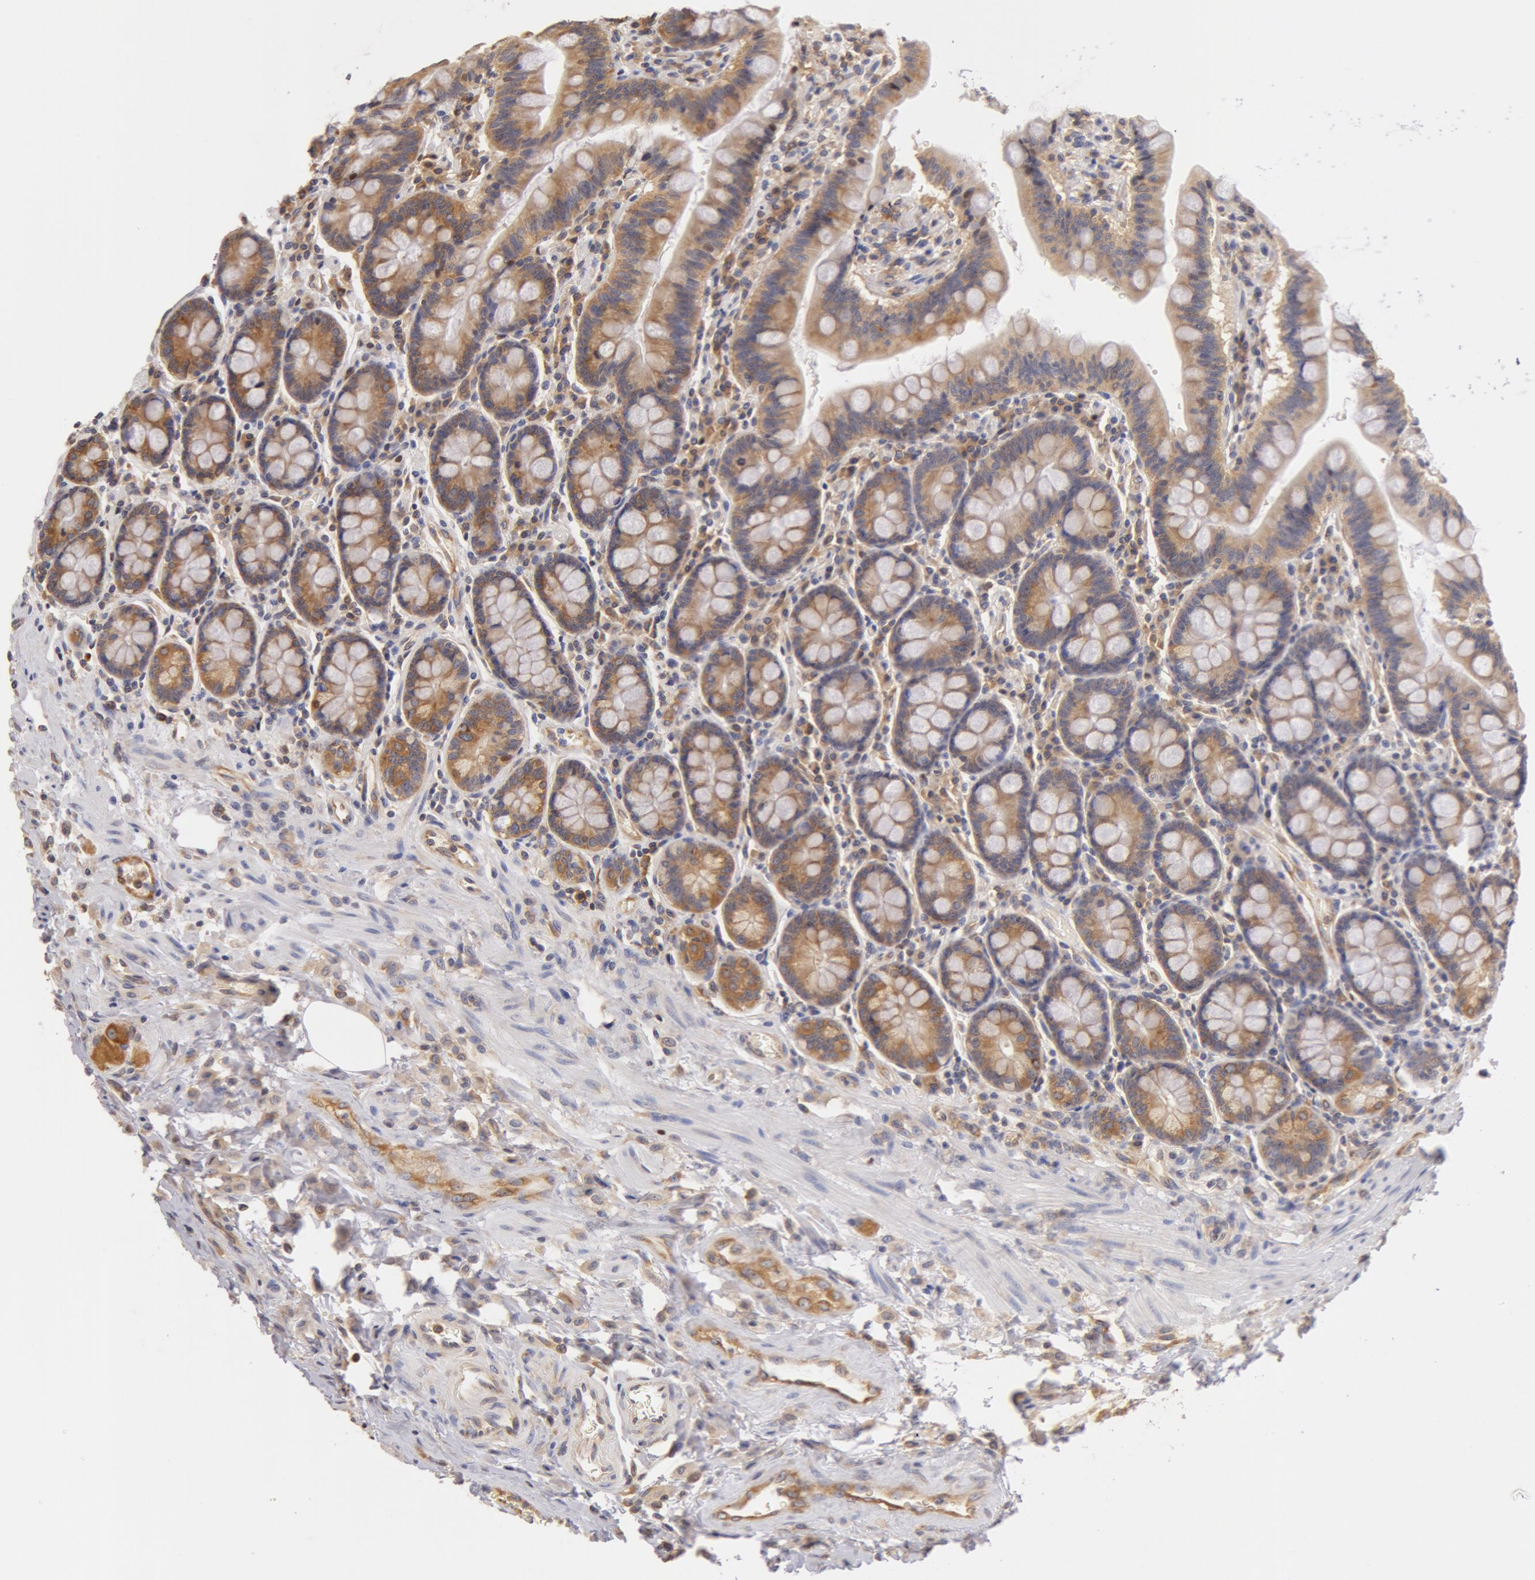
{"staining": {"intensity": "moderate", "quantity": "25%-75%", "location": "cytoplasmic/membranous"}, "tissue": "duodenum", "cell_type": "Glandular cells", "image_type": "normal", "snomed": [{"axis": "morphology", "description": "Normal tissue, NOS"}, {"axis": "topography", "description": "Pancreas"}, {"axis": "topography", "description": "Duodenum"}], "caption": "IHC (DAB) staining of benign duodenum shows moderate cytoplasmic/membranous protein expression in about 25%-75% of glandular cells.", "gene": "DDX3X", "patient": {"sex": "male", "age": 79}}